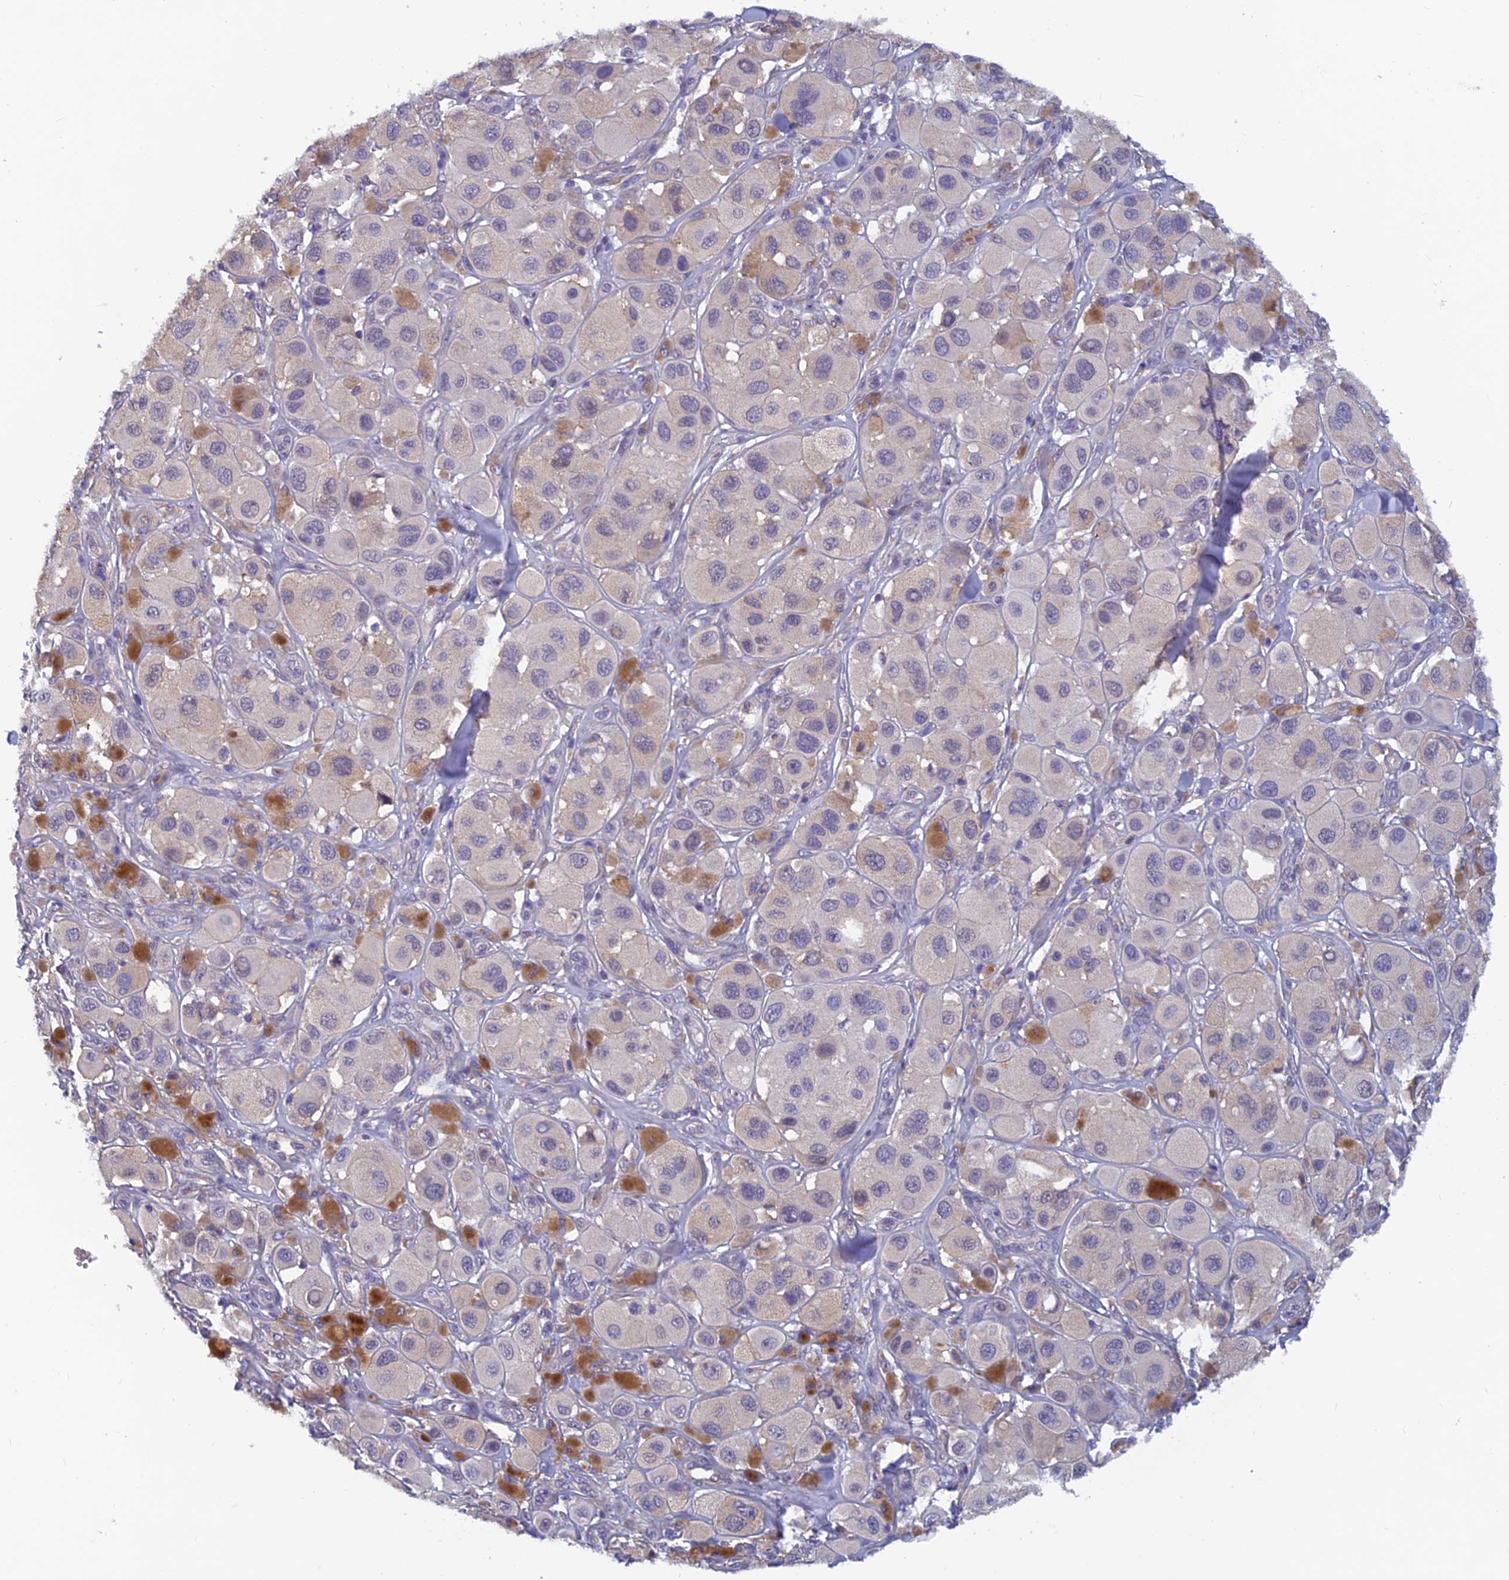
{"staining": {"intensity": "negative", "quantity": "none", "location": "none"}, "tissue": "melanoma", "cell_type": "Tumor cells", "image_type": "cancer", "snomed": [{"axis": "morphology", "description": "Malignant melanoma, Metastatic site"}, {"axis": "topography", "description": "Skin"}], "caption": "Tumor cells show no significant protein expression in melanoma.", "gene": "HECA", "patient": {"sex": "male", "age": 41}}